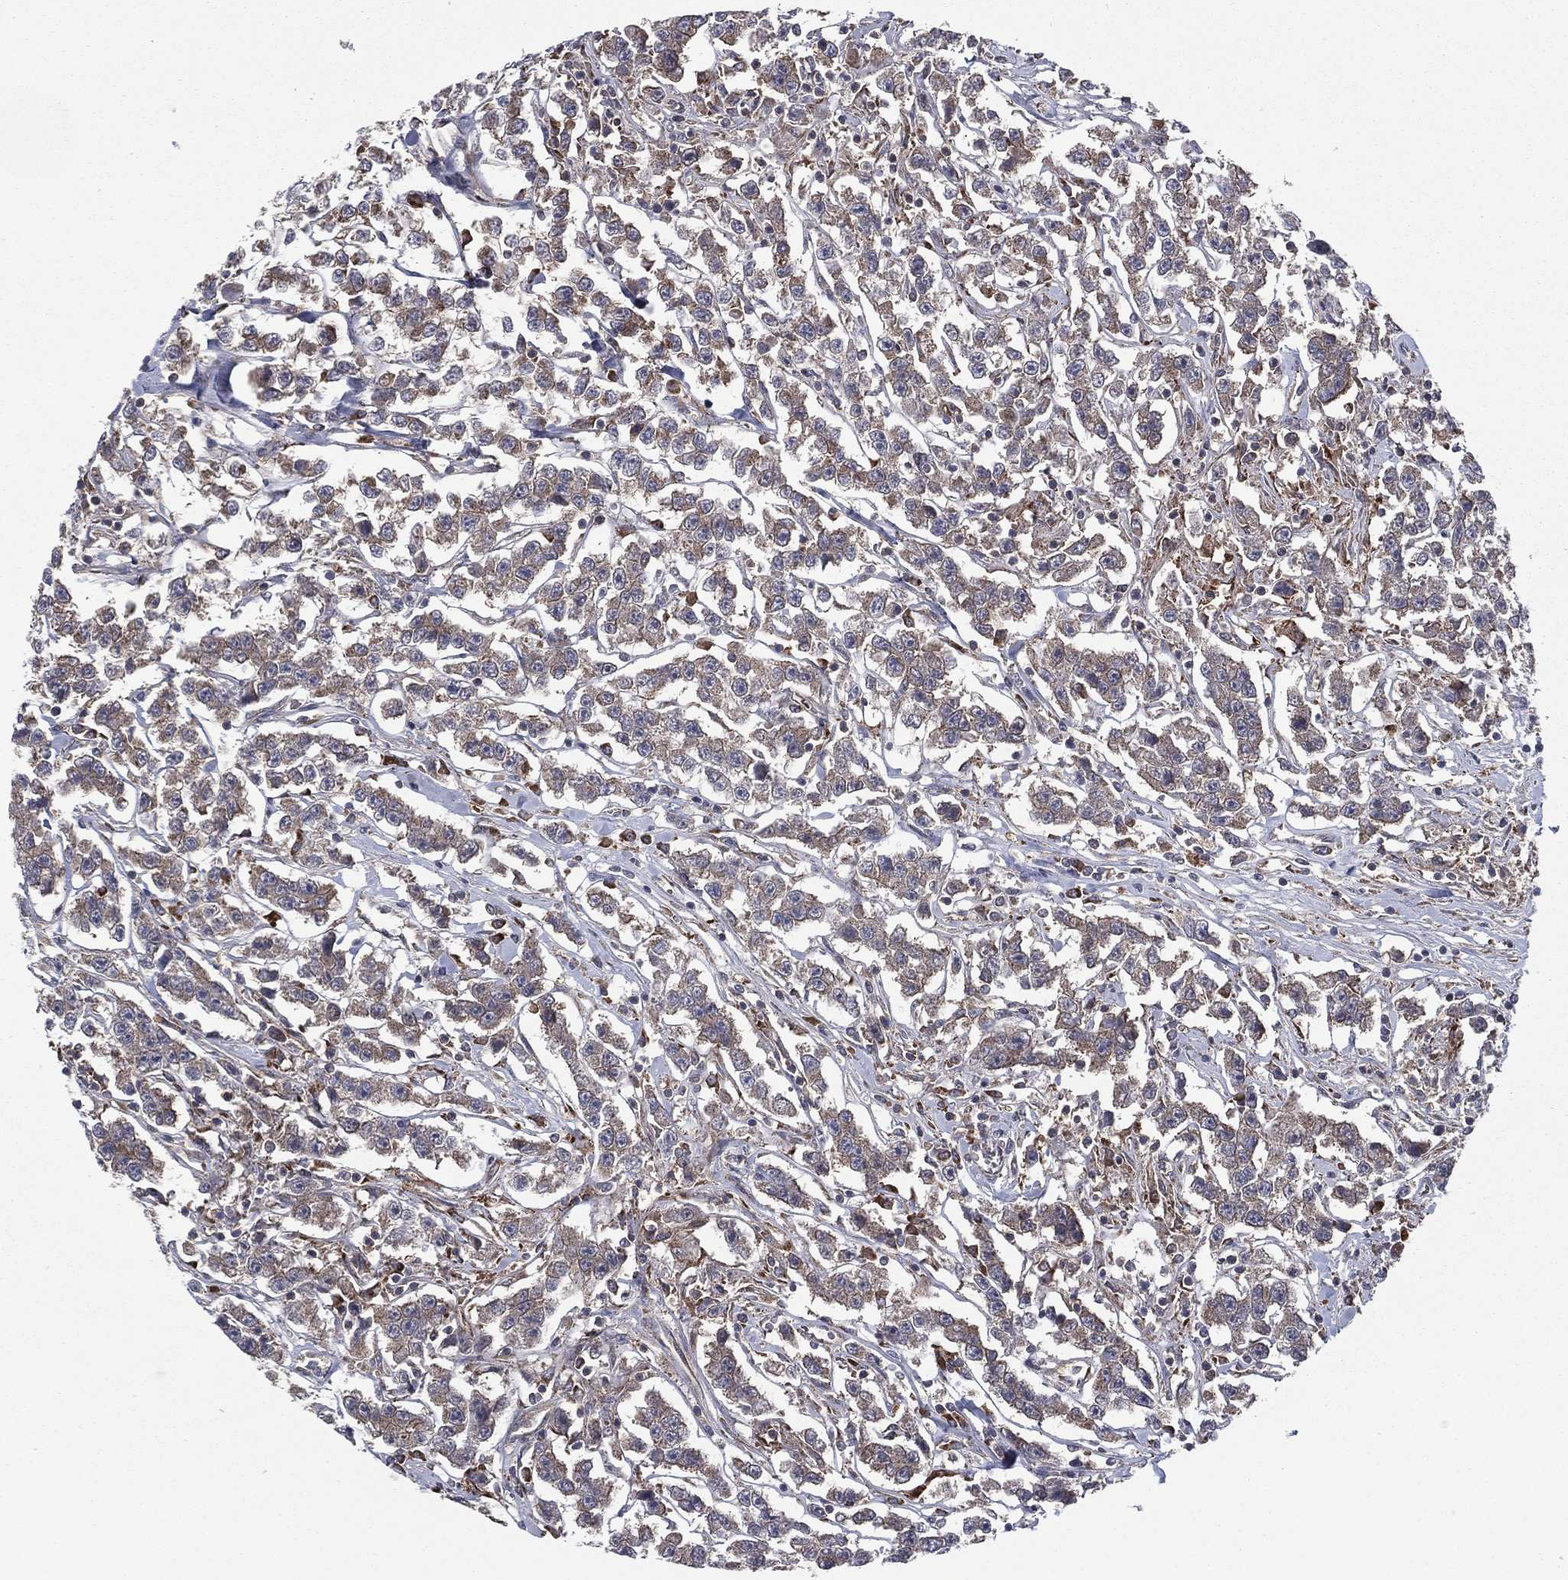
{"staining": {"intensity": "negative", "quantity": "none", "location": "none"}, "tissue": "testis cancer", "cell_type": "Tumor cells", "image_type": "cancer", "snomed": [{"axis": "morphology", "description": "Seminoma, NOS"}, {"axis": "topography", "description": "Testis"}], "caption": "Immunohistochemical staining of human testis seminoma displays no significant expression in tumor cells.", "gene": "C2orf76", "patient": {"sex": "male", "age": 59}}